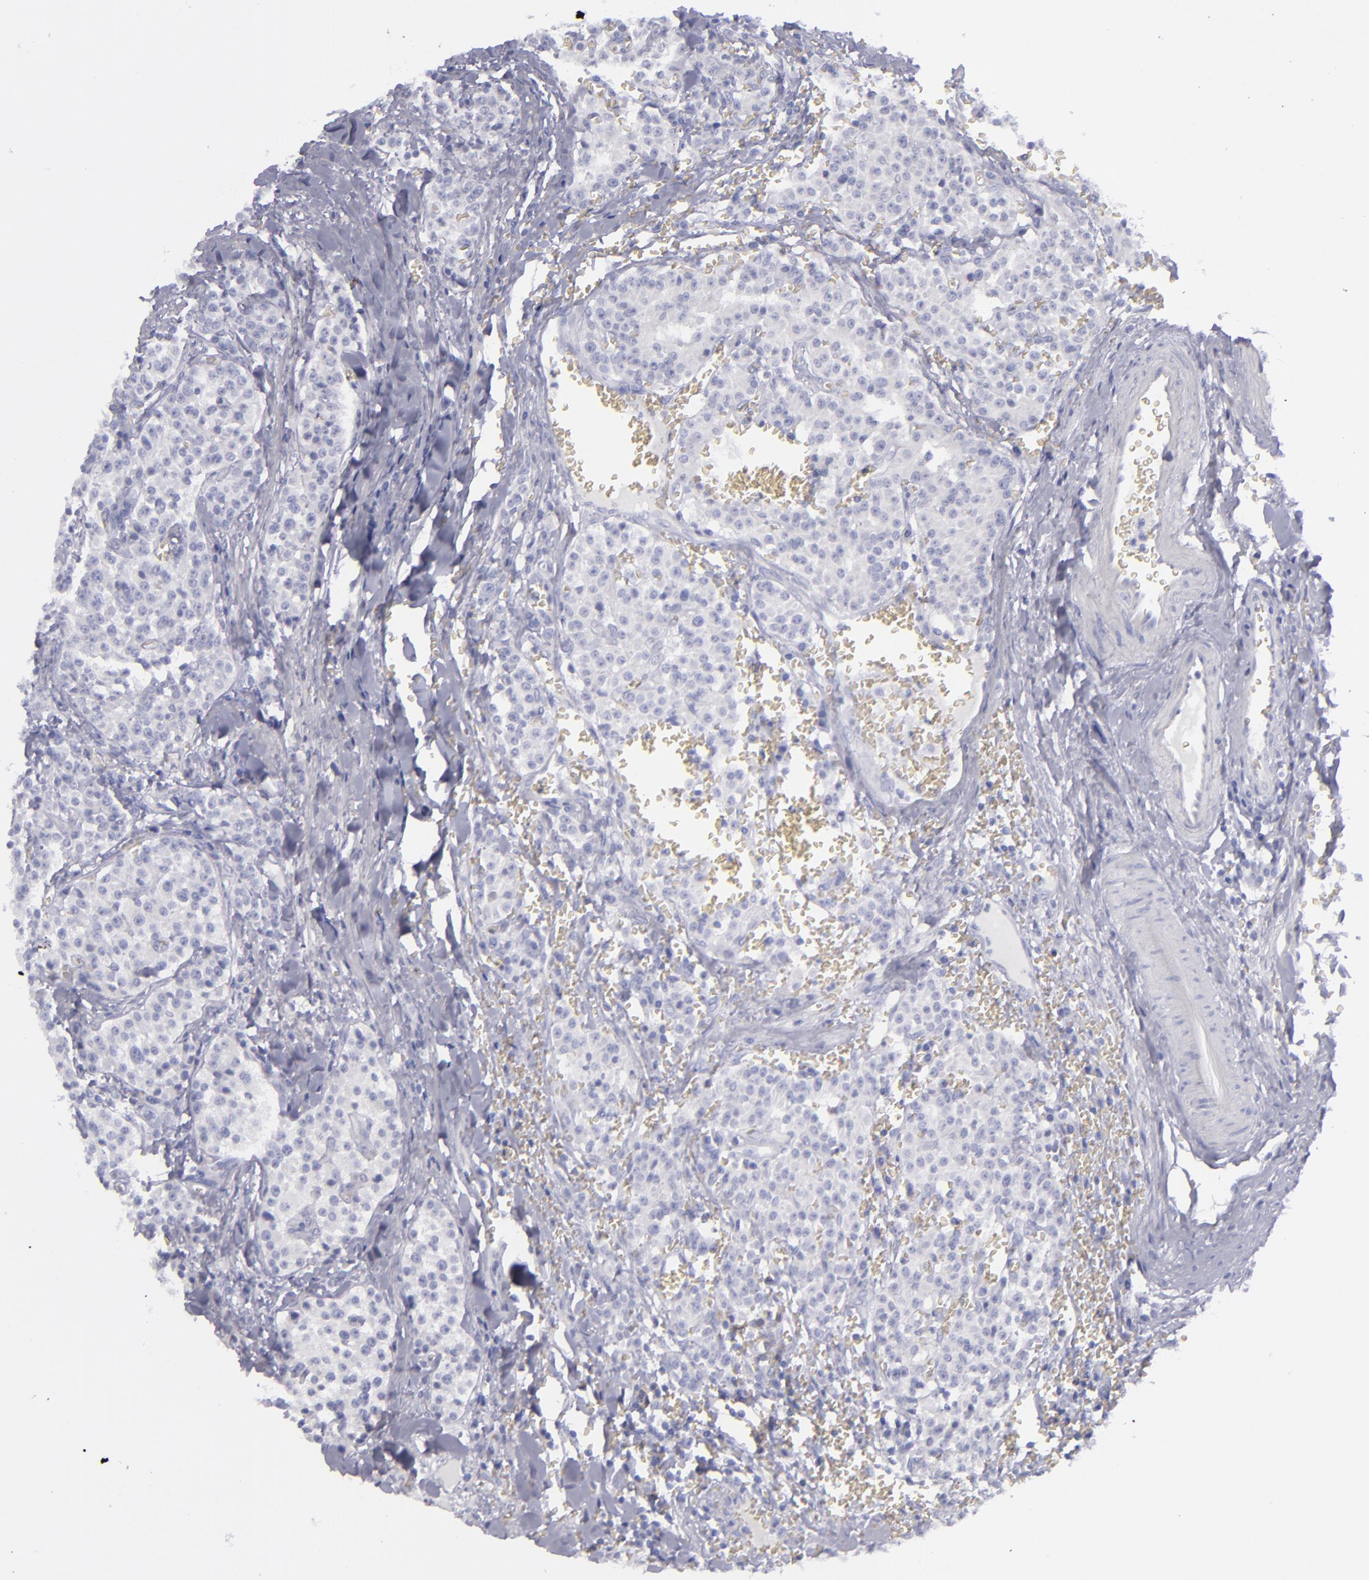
{"staining": {"intensity": "negative", "quantity": "none", "location": "none"}, "tissue": "carcinoid", "cell_type": "Tumor cells", "image_type": "cancer", "snomed": [{"axis": "morphology", "description": "Carcinoid, malignant, NOS"}, {"axis": "topography", "description": "Stomach"}], "caption": "IHC of human carcinoid reveals no positivity in tumor cells. (Brightfield microscopy of DAB immunohistochemistry (IHC) at high magnification).", "gene": "CD22", "patient": {"sex": "female", "age": 76}}